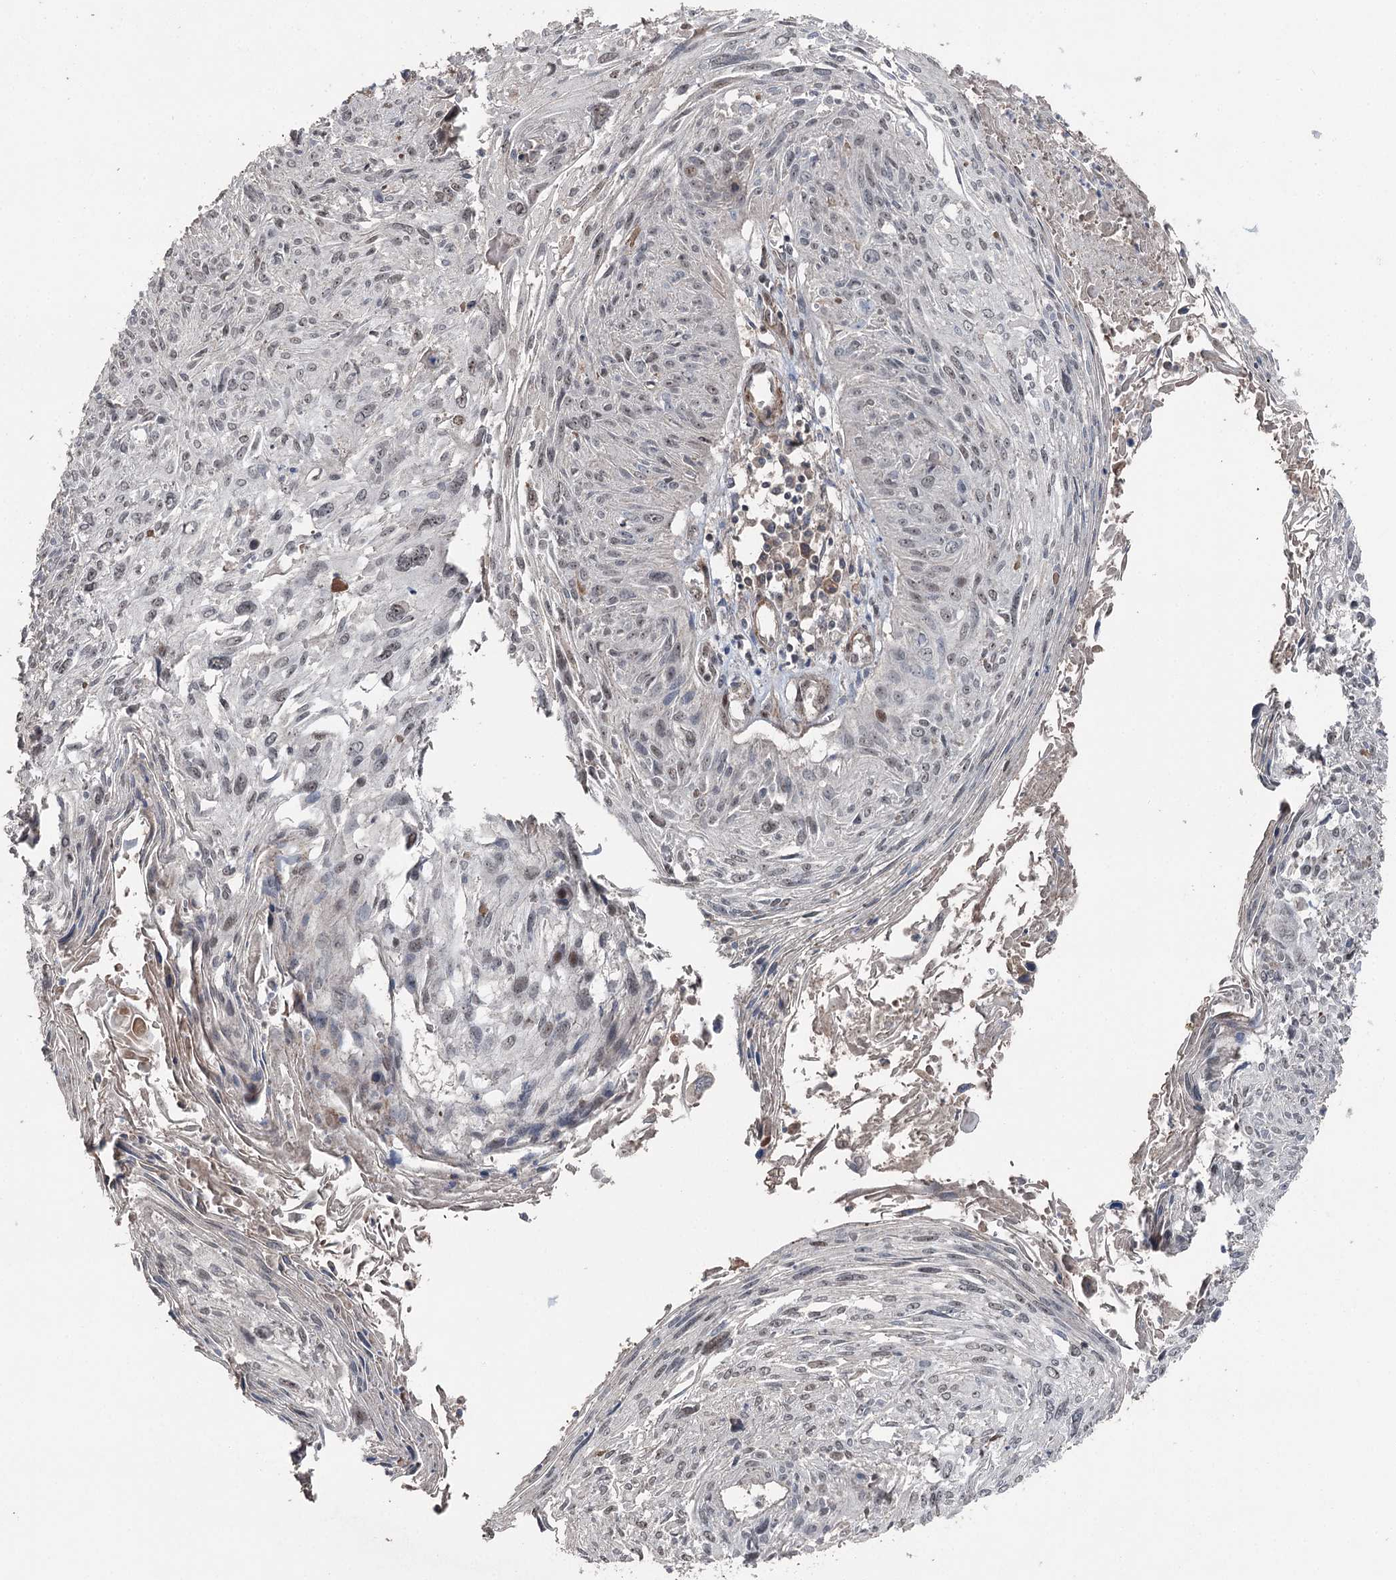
{"staining": {"intensity": "weak", "quantity": "25%-75%", "location": "nuclear"}, "tissue": "cervical cancer", "cell_type": "Tumor cells", "image_type": "cancer", "snomed": [{"axis": "morphology", "description": "Squamous cell carcinoma, NOS"}, {"axis": "topography", "description": "Cervix"}], "caption": "Protein analysis of squamous cell carcinoma (cervical) tissue reveals weak nuclear staining in approximately 25%-75% of tumor cells.", "gene": "CCDC82", "patient": {"sex": "female", "age": 51}}